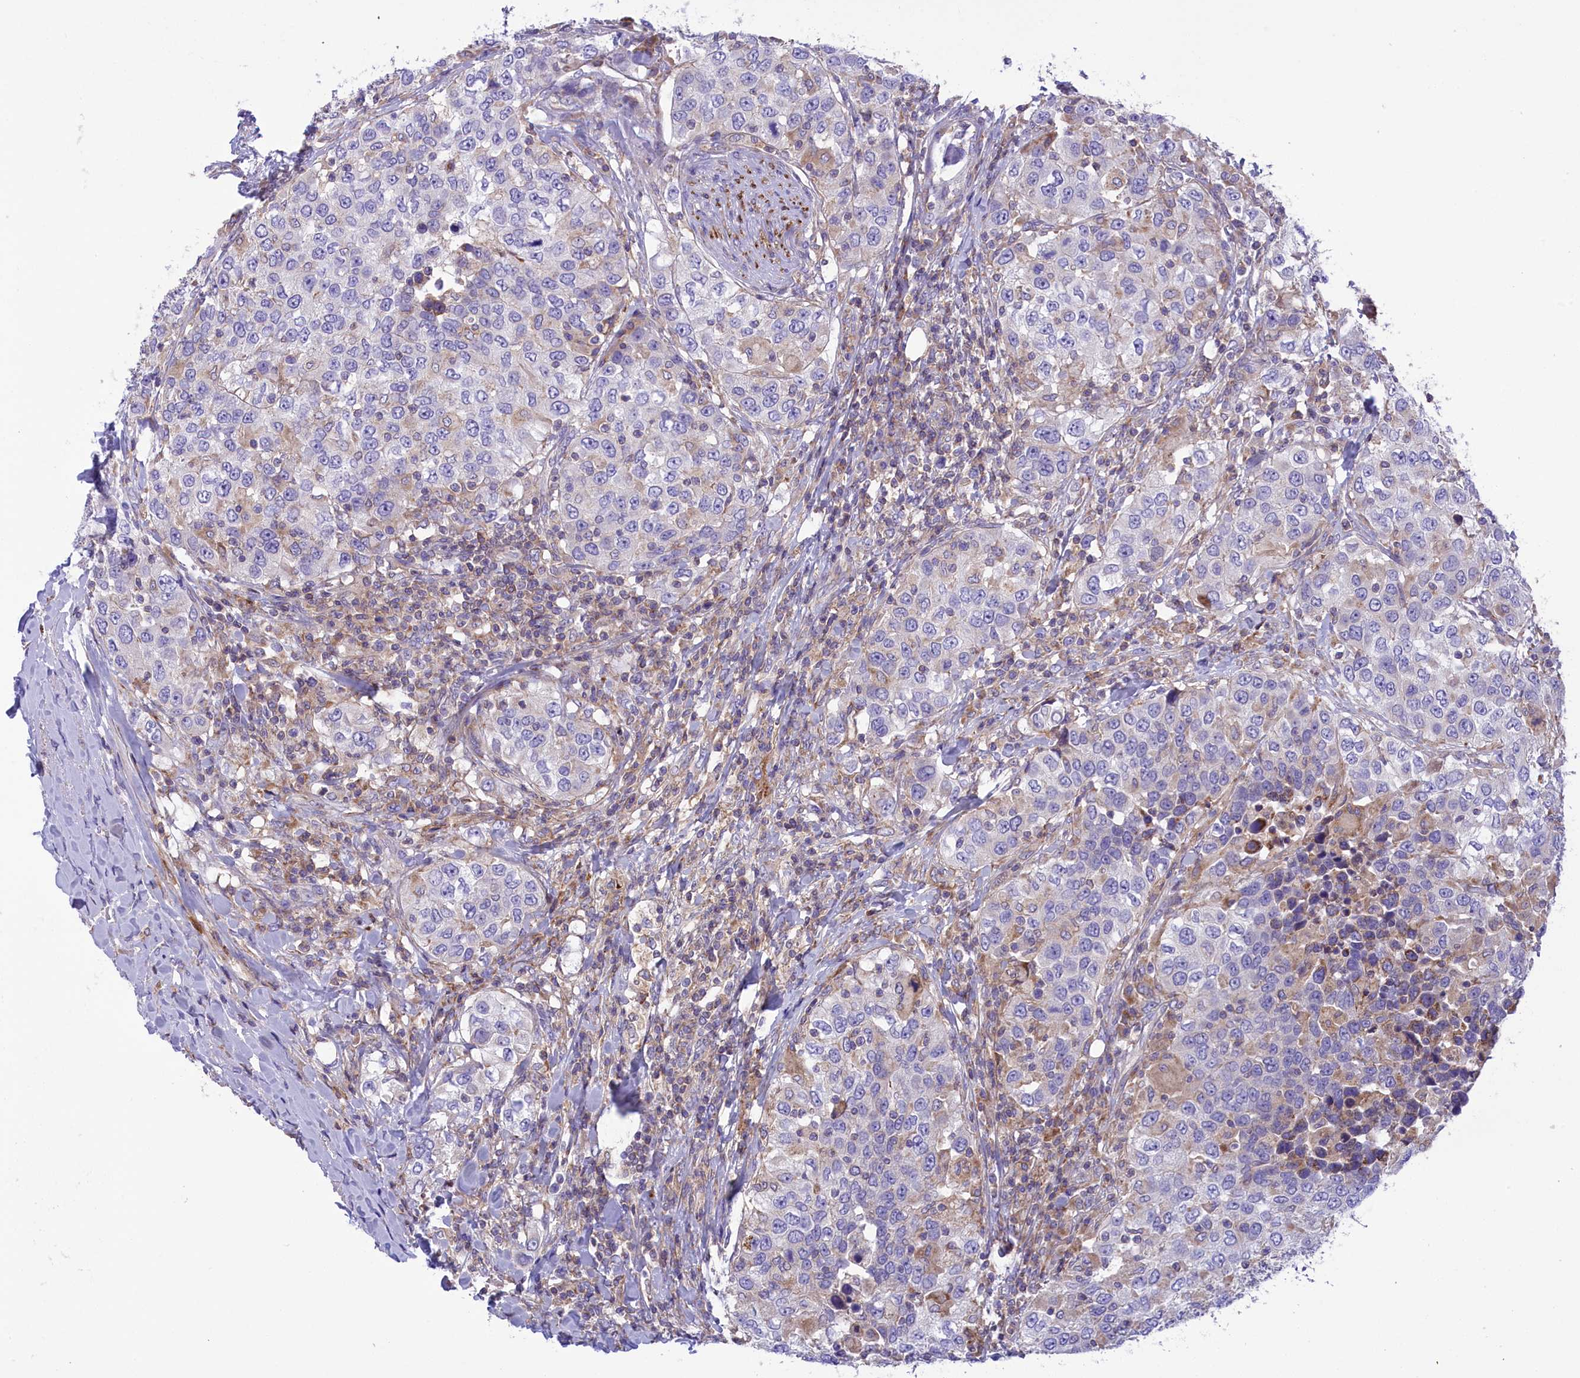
{"staining": {"intensity": "weak", "quantity": "<25%", "location": "cytoplasmic/membranous"}, "tissue": "urothelial cancer", "cell_type": "Tumor cells", "image_type": "cancer", "snomed": [{"axis": "morphology", "description": "Urothelial carcinoma, High grade"}, {"axis": "topography", "description": "Urinary bladder"}], "caption": "Tumor cells show no significant positivity in urothelial cancer.", "gene": "CORO7-PAM16", "patient": {"sex": "female", "age": 80}}